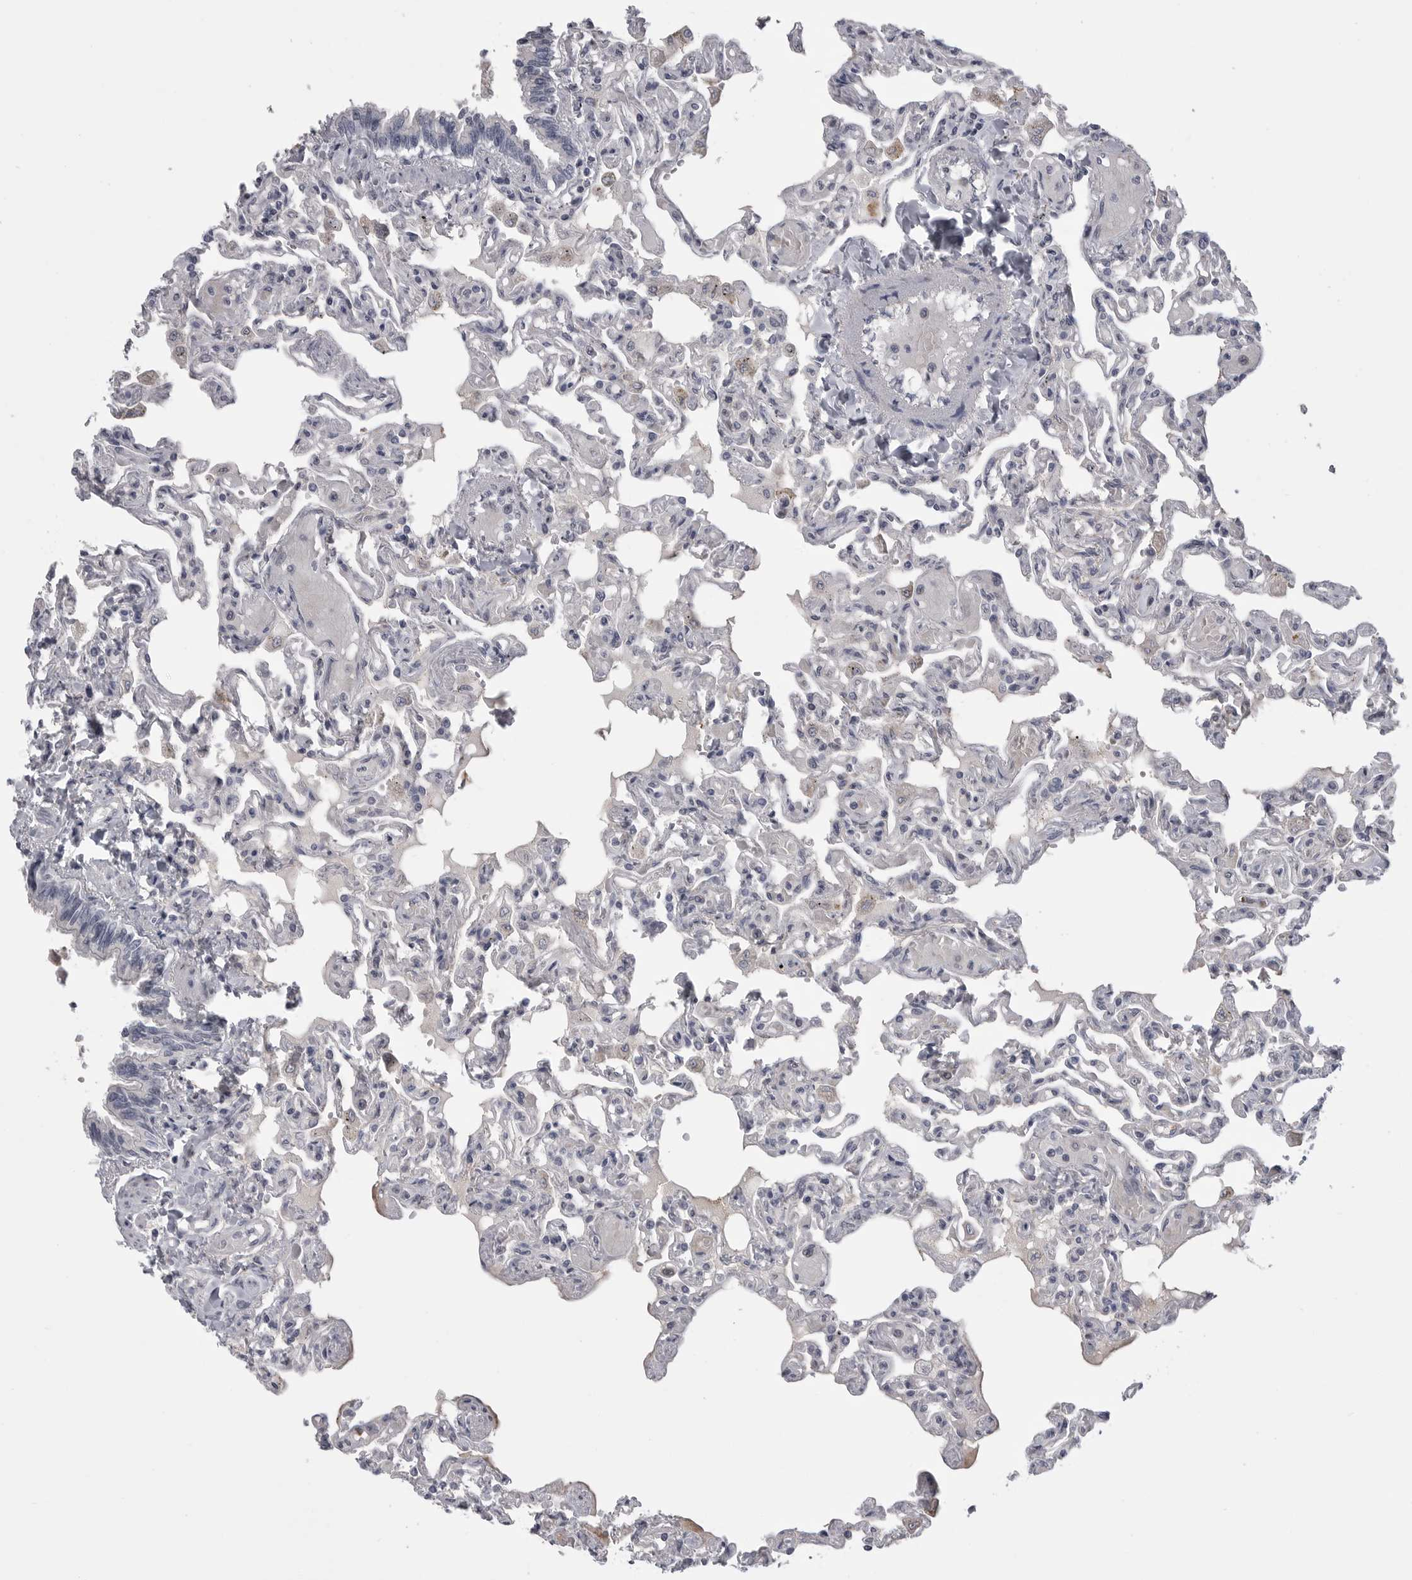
{"staining": {"intensity": "weak", "quantity": "<25%", "location": "cytoplasmic/membranous"}, "tissue": "lung", "cell_type": "Alveolar cells", "image_type": "normal", "snomed": [{"axis": "morphology", "description": "Normal tissue, NOS"}, {"axis": "topography", "description": "Lung"}], "caption": "This is a photomicrograph of IHC staining of unremarkable lung, which shows no positivity in alveolar cells.", "gene": "SERPING1", "patient": {"sex": "male", "age": 21}}